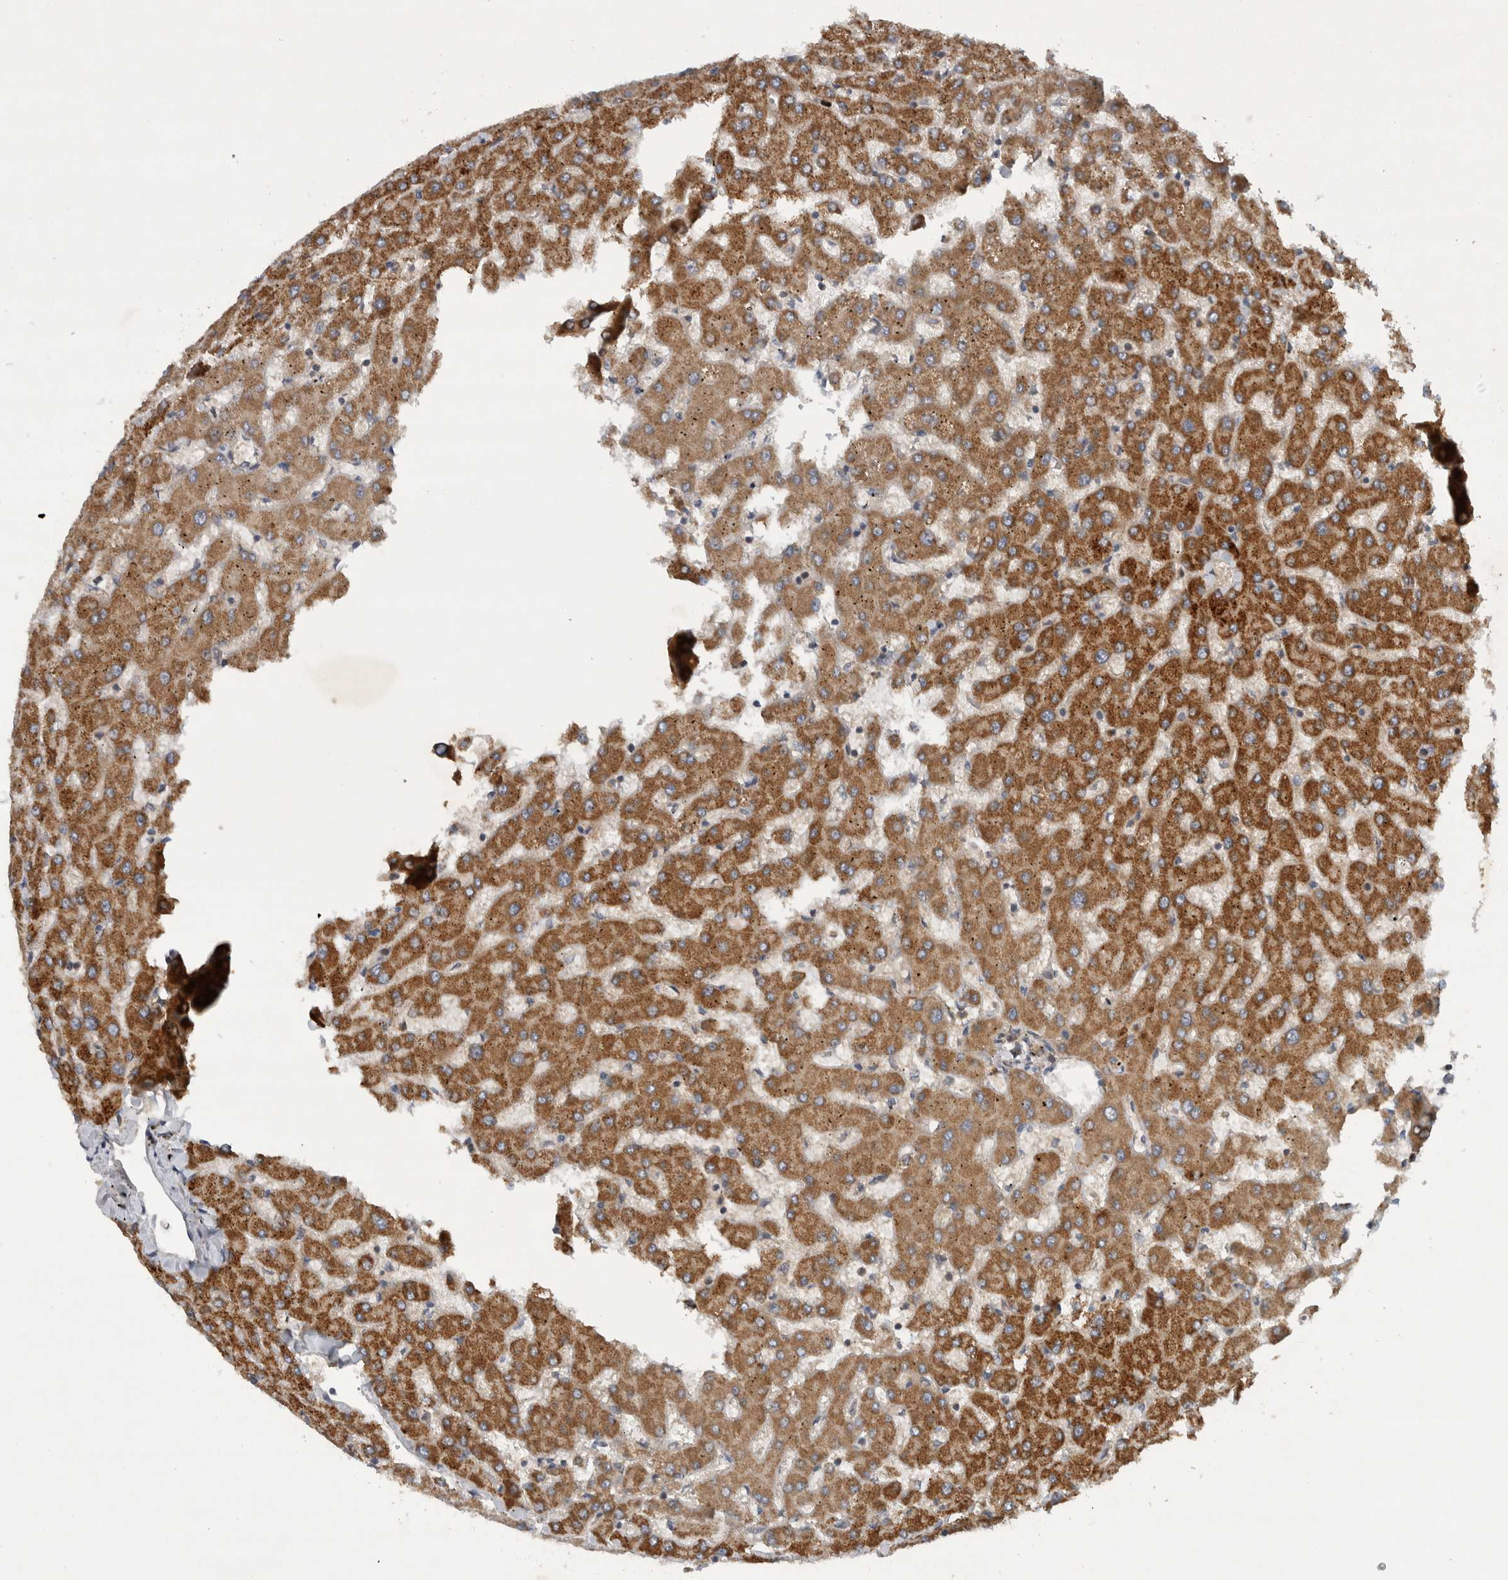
{"staining": {"intensity": "moderate", "quantity": ">75%", "location": "cytoplasmic/membranous"}, "tissue": "liver", "cell_type": "Cholangiocytes", "image_type": "normal", "snomed": [{"axis": "morphology", "description": "Normal tissue, NOS"}, {"axis": "topography", "description": "Liver"}], "caption": "Protein staining demonstrates moderate cytoplasmic/membranous staining in about >75% of cholangiocytes in unremarkable liver.", "gene": "PDCD2", "patient": {"sex": "female", "age": 63}}